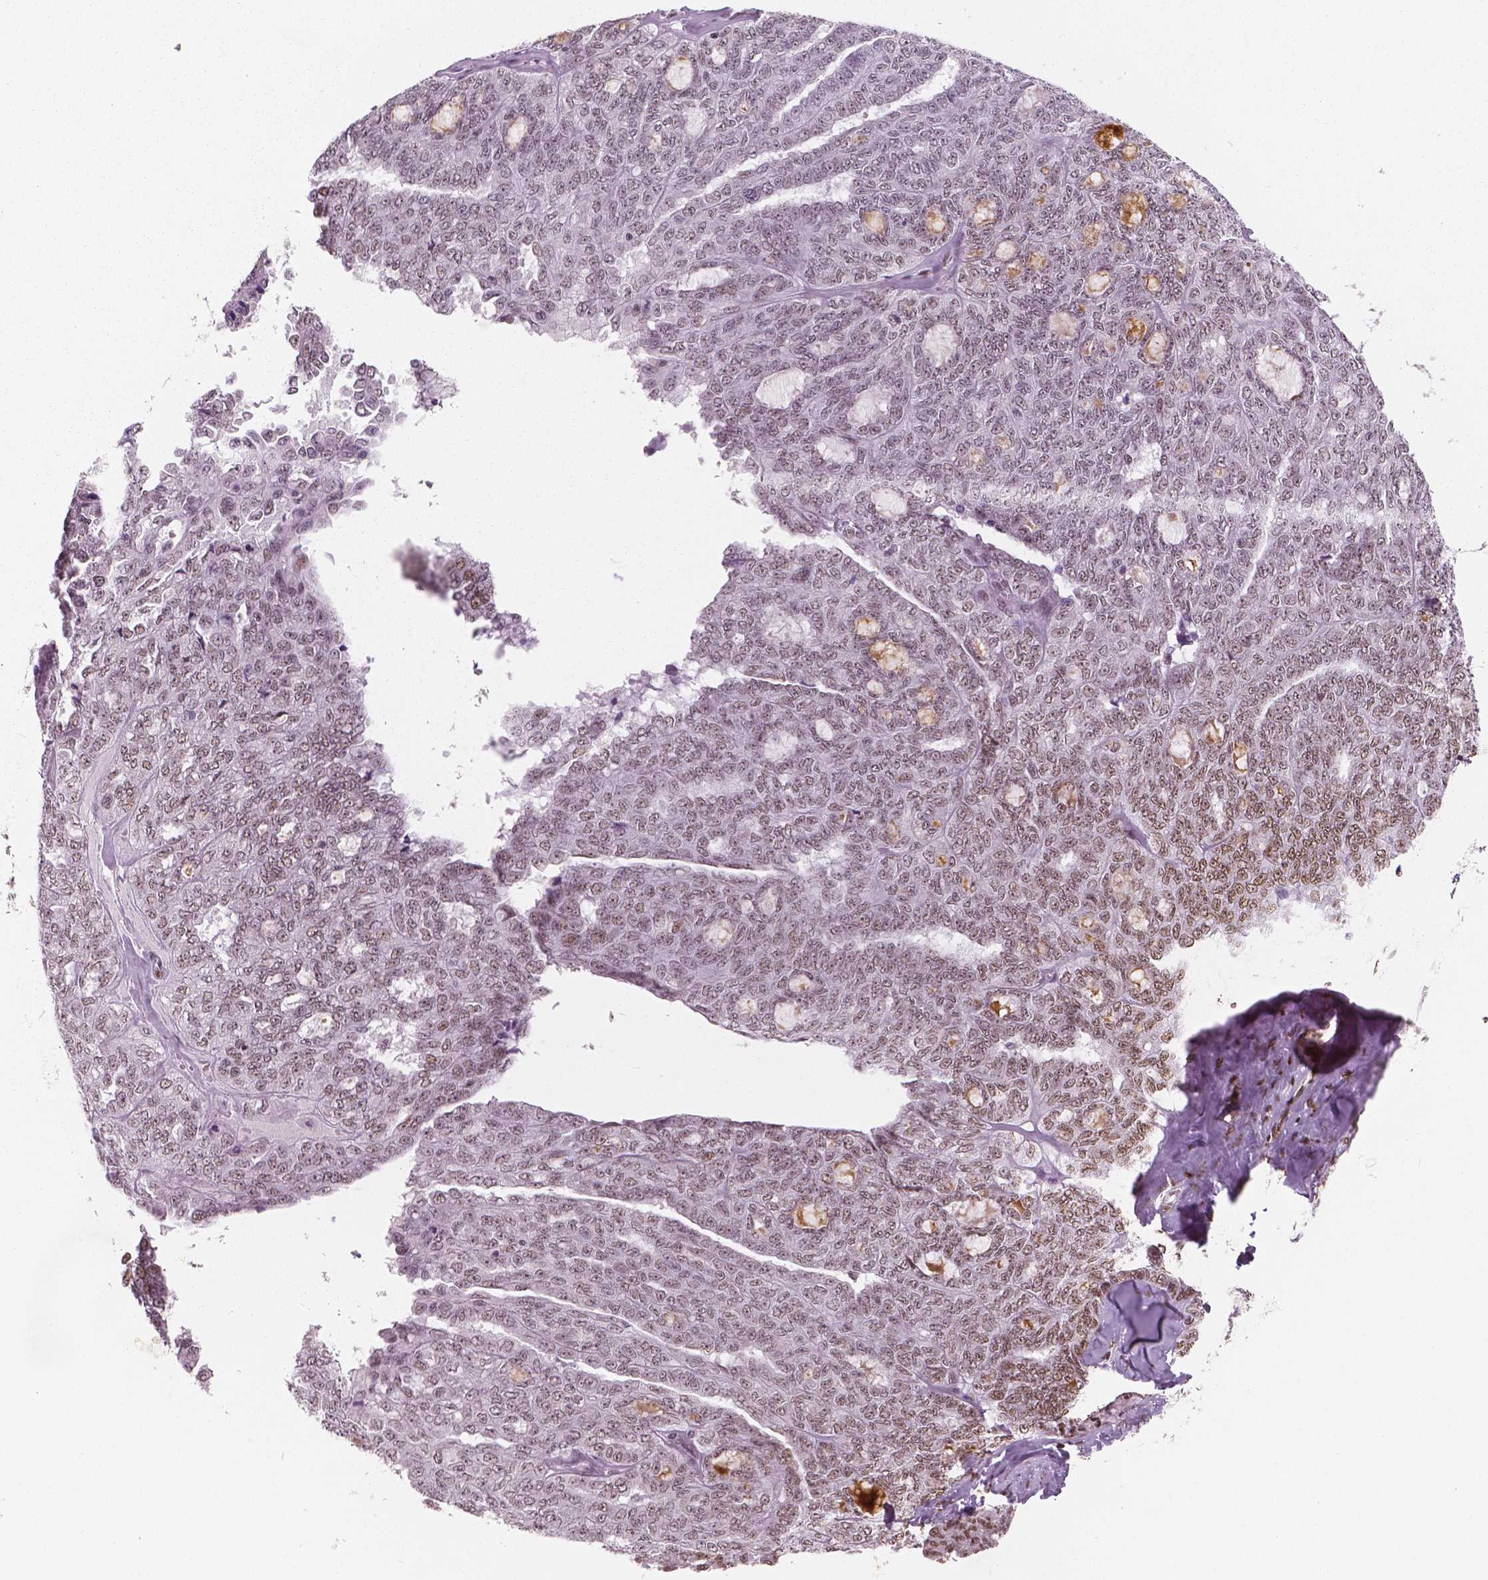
{"staining": {"intensity": "moderate", "quantity": "25%-75%", "location": "nuclear"}, "tissue": "ovarian cancer", "cell_type": "Tumor cells", "image_type": "cancer", "snomed": [{"axis": "morphology", "description": "Cystadenocarcinoma, serous, NOS"}, {"axis": "topography", "description": "Ovary"}], "caption": "High-magnification brightfield microscopy of serous cystadenocarcinoma (ovarian) stained with DAB (3,3'-diaminobenzidine) (brown) and counterstained with hematoxylin (blue). tumor cells exhibit moderate nuclear staining is identified in approximately25%-75% of cells. (Stains: DAB in brown, nuclei in blue, Microscopy: brightfield microscopy at high magnification).", "gene": "BRD4", "patient": {"sex": "female", "age": 71}}